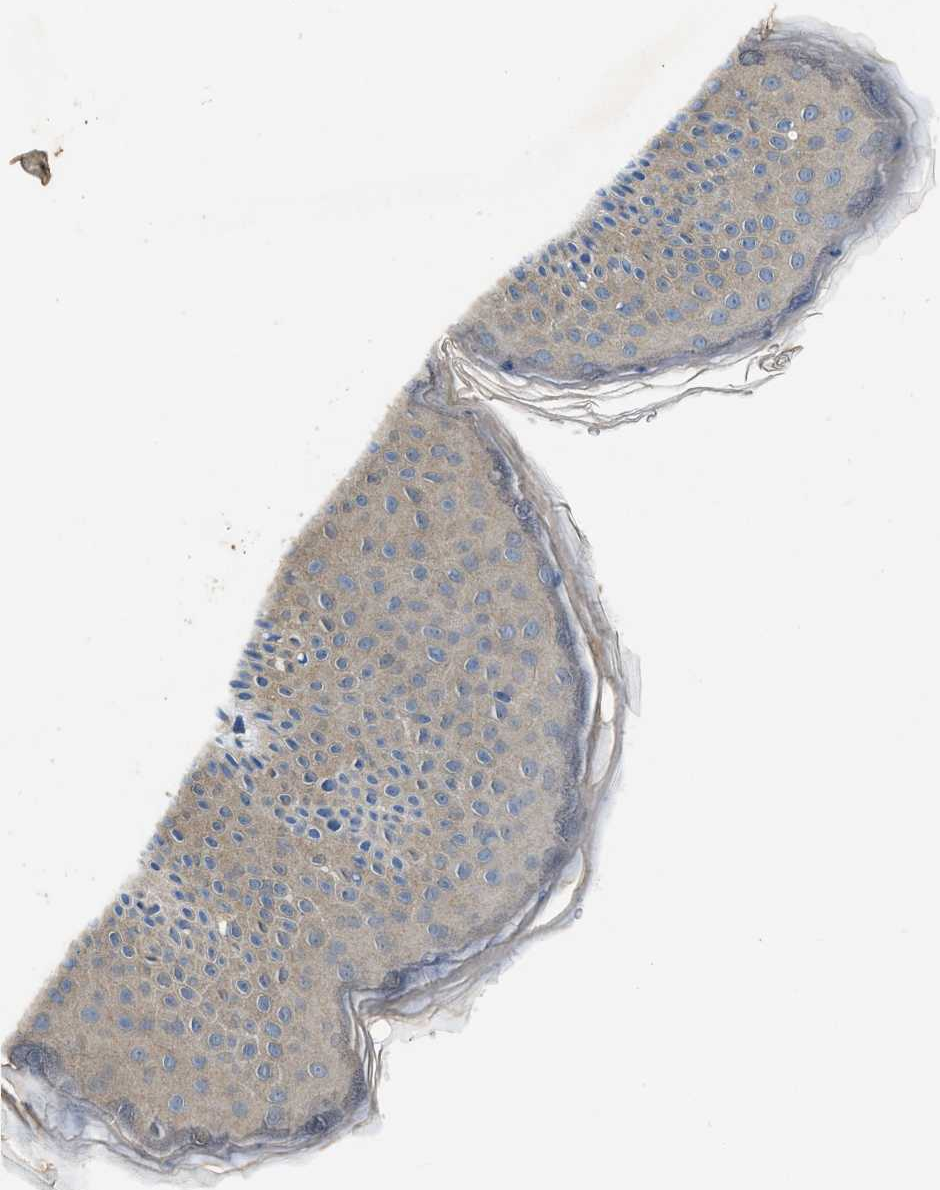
{"staining": {"intensity": "weak", "quantity": "25%-75%", "location": "cytoplasmic/membranous"}, "tissue": "skin", "cell_type": "Fibroblasts", "image_type": "normal", "snomed": [{"axis": "morphology", "description": "Normal tissue, NOS"}, {"axis": "topography", "description": "Skin"}], "caption": "A photomicrograph of skin stained for a protein exhibits weak cytoplasmic/membranous brown staining in fibroblasts. The protein is shown in brown color, while the nuclei are stained blue.", "gene": "PPP3CA", "patient": {"sex": "male", "age": 40}}